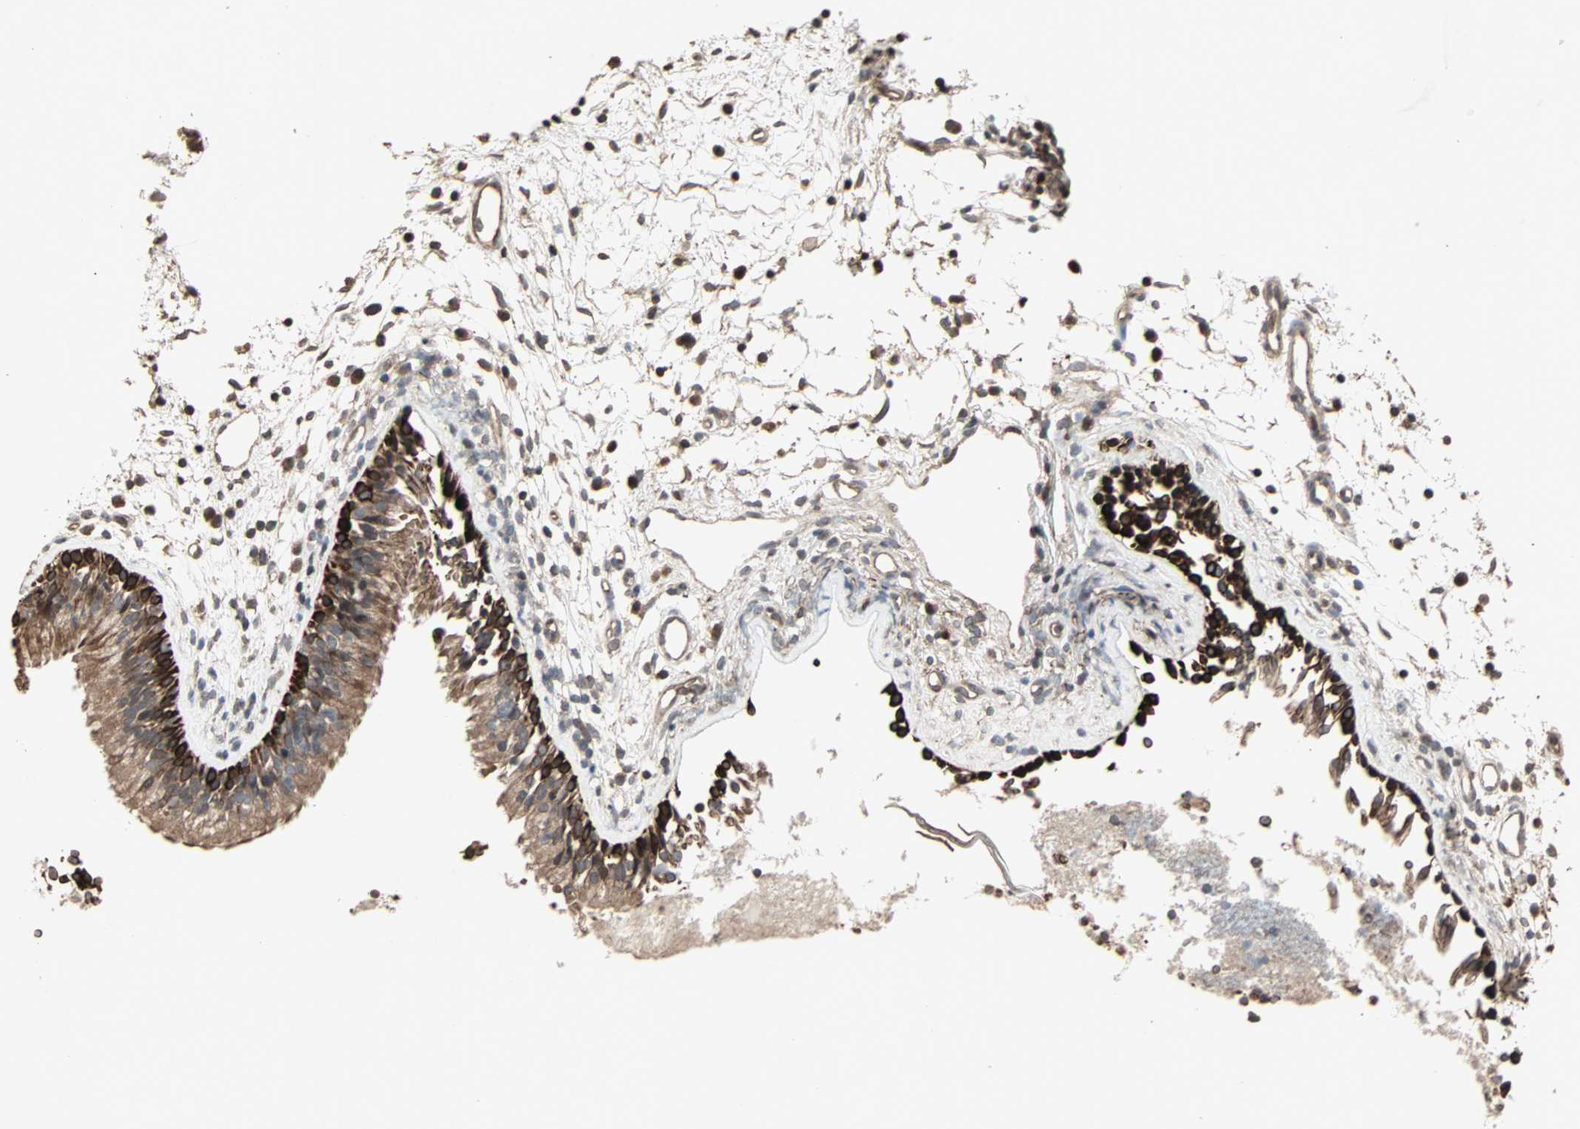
{"staining": {"intensity": "strong", "quantity": "25%-75%", "location": "cytoplasmic/membranous,nuclear"}, "tissue": "nasopharynx", "cell_type": "Respiratory epithelial cells", "image_type": "normal", "snomed": [{"axis": "morphology", "description": "Normal tissue, NOS"}, {"axis": "topography", "description": "Nasopharynx"}], "caption": "The micrograph displays staining of benign nasopharynx, revealing strong cytoplasmic/membranous,nuclear protein positivity (brown color) within respiratory epithelial cells. (DAB (3,3'-diaminobenzidine) IHC with brightfield microscopy, high magnification).", "gene": "CALCRL", "patient": {"sex": "male", "age": 21}}